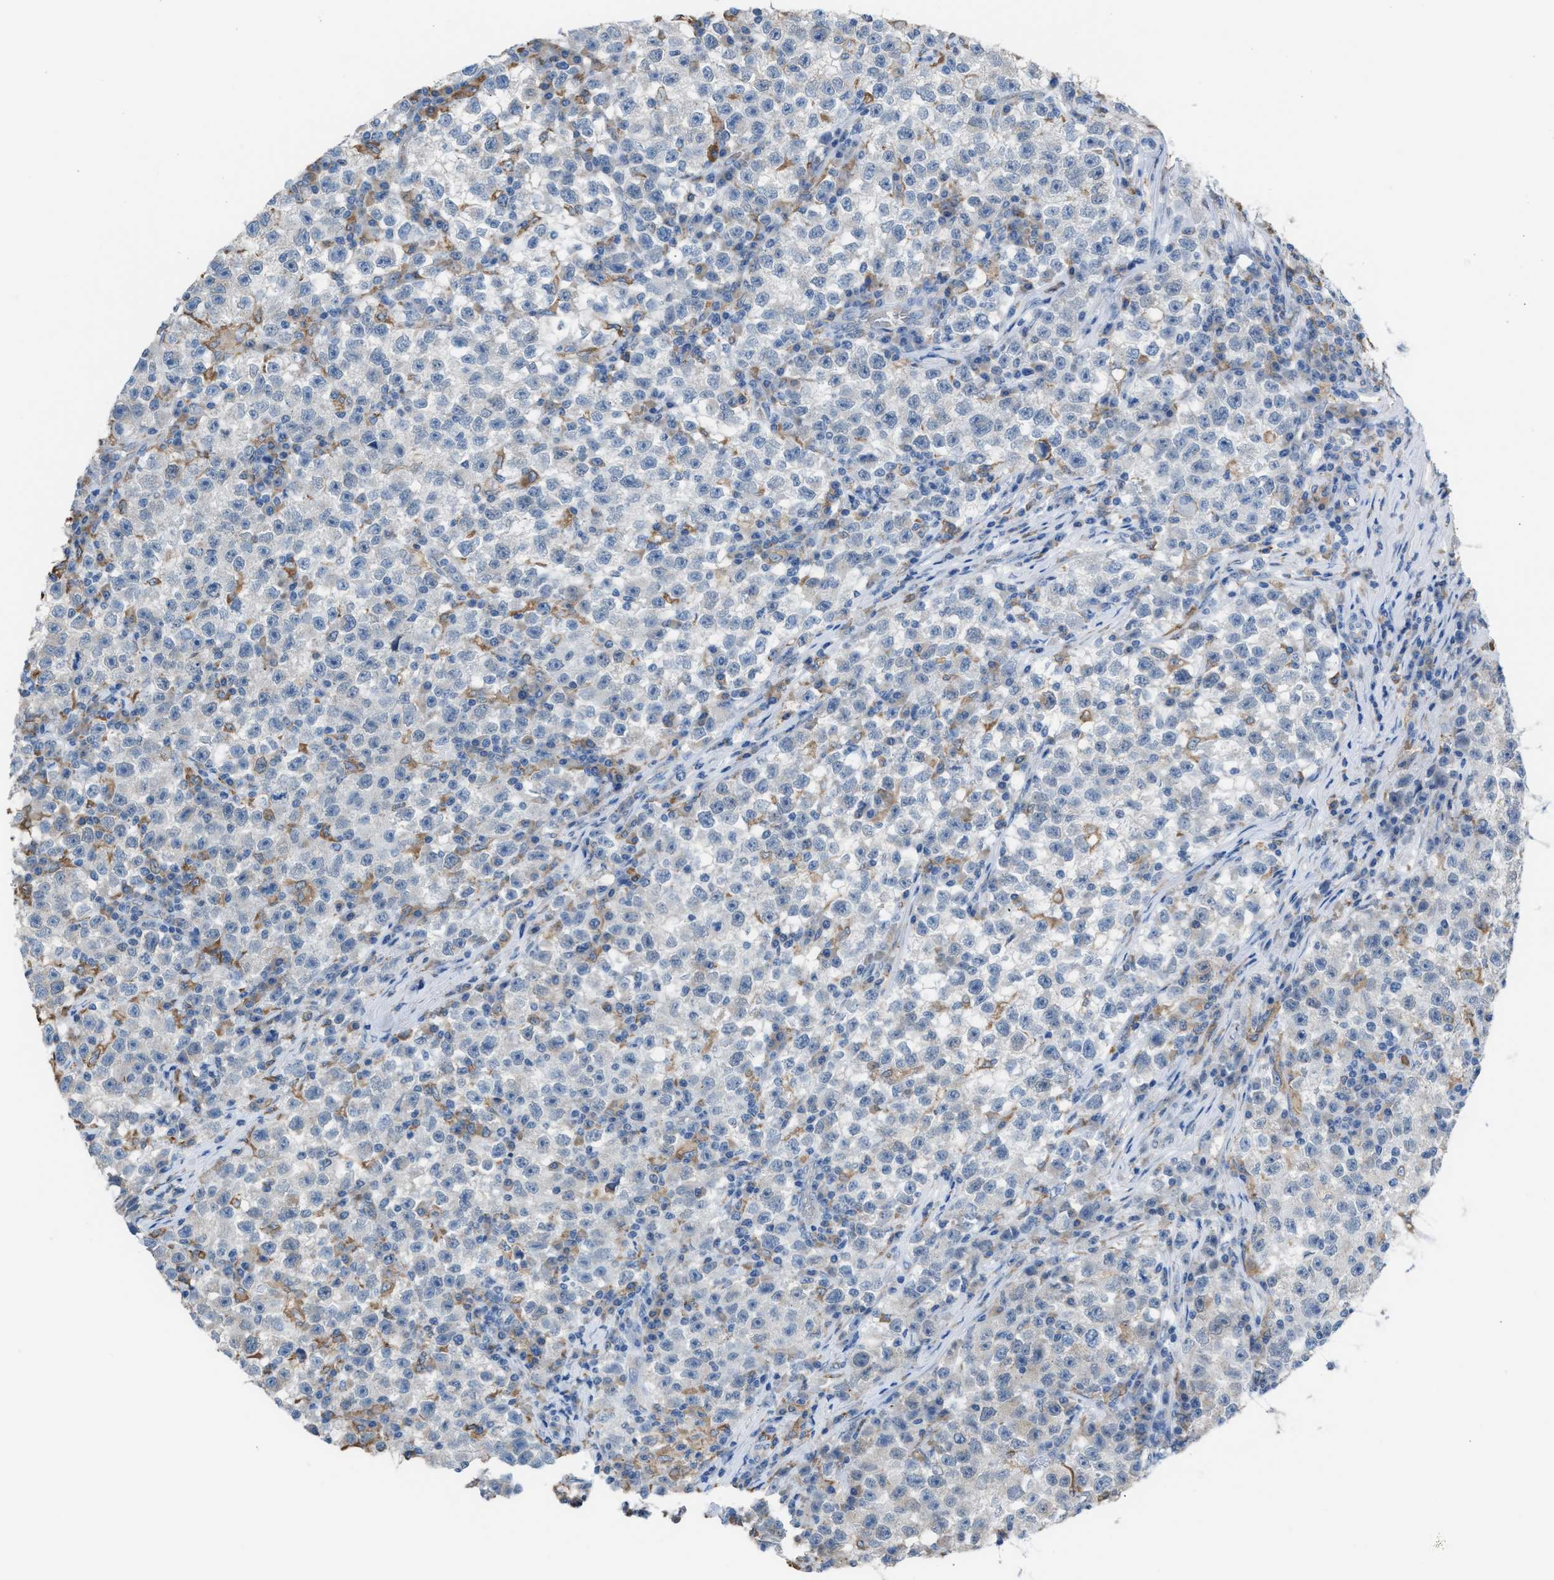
{"staining": {"intensity": "negative", "quantity": "none", "location": "none"}, "tissue": "testis cancer", "cell_type": "Tumor cells", "image_type": "cancer", "snomed": [{"axis": "morphology", "description": "Seminoma, NOS"}, {"axis": "topography", "description": "Testis"}], "caption": "Testis seminoma was stained to show a protein in brown. There is no significant staining in tumor cells.", "gene": "CA3", "patient": {"sex": "male", "age": 22}}